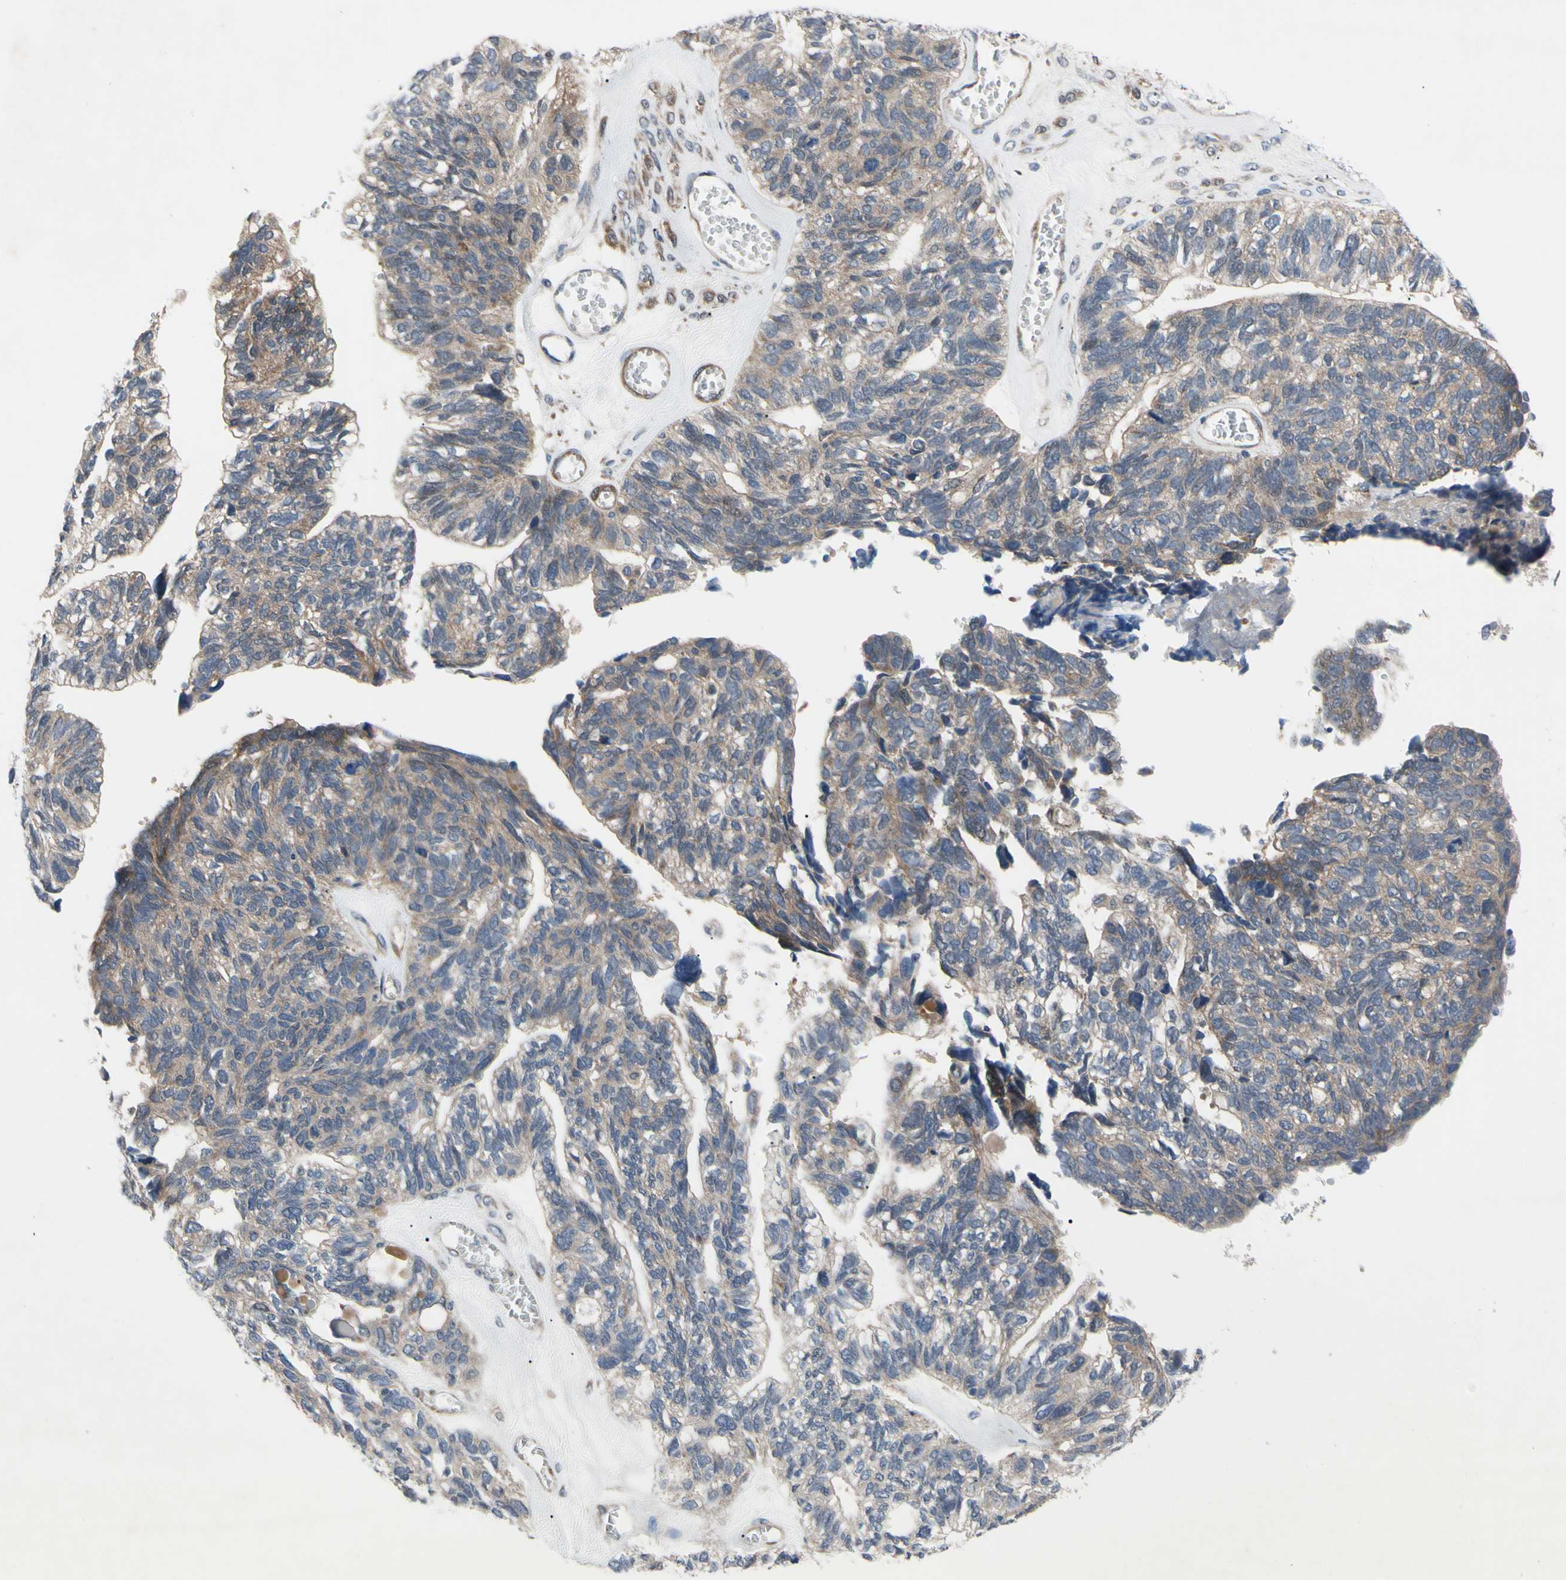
{"staining": {"intensity": "moderate", "quantity": ">75%", "location": "cytoplasmic/membranous"}, "tissue": "ovarian cancer", "cell_type": "Tumor cells", "image_type": "cancer", "snomed": [{"axis": "morphology", "description": "Cystadenocarcinoma, serous, NOS"}, {"axis": "topography", "description": "Ovary"}], "caption": "Protein expression analysis of serous cystadenocarcinoma (ovarian) displays moderate cytoplasmic/membranous expression in approximately >75% of tumor cells.", "gene": "SVIL", "patient": {"sex": "female", "age": 79}}